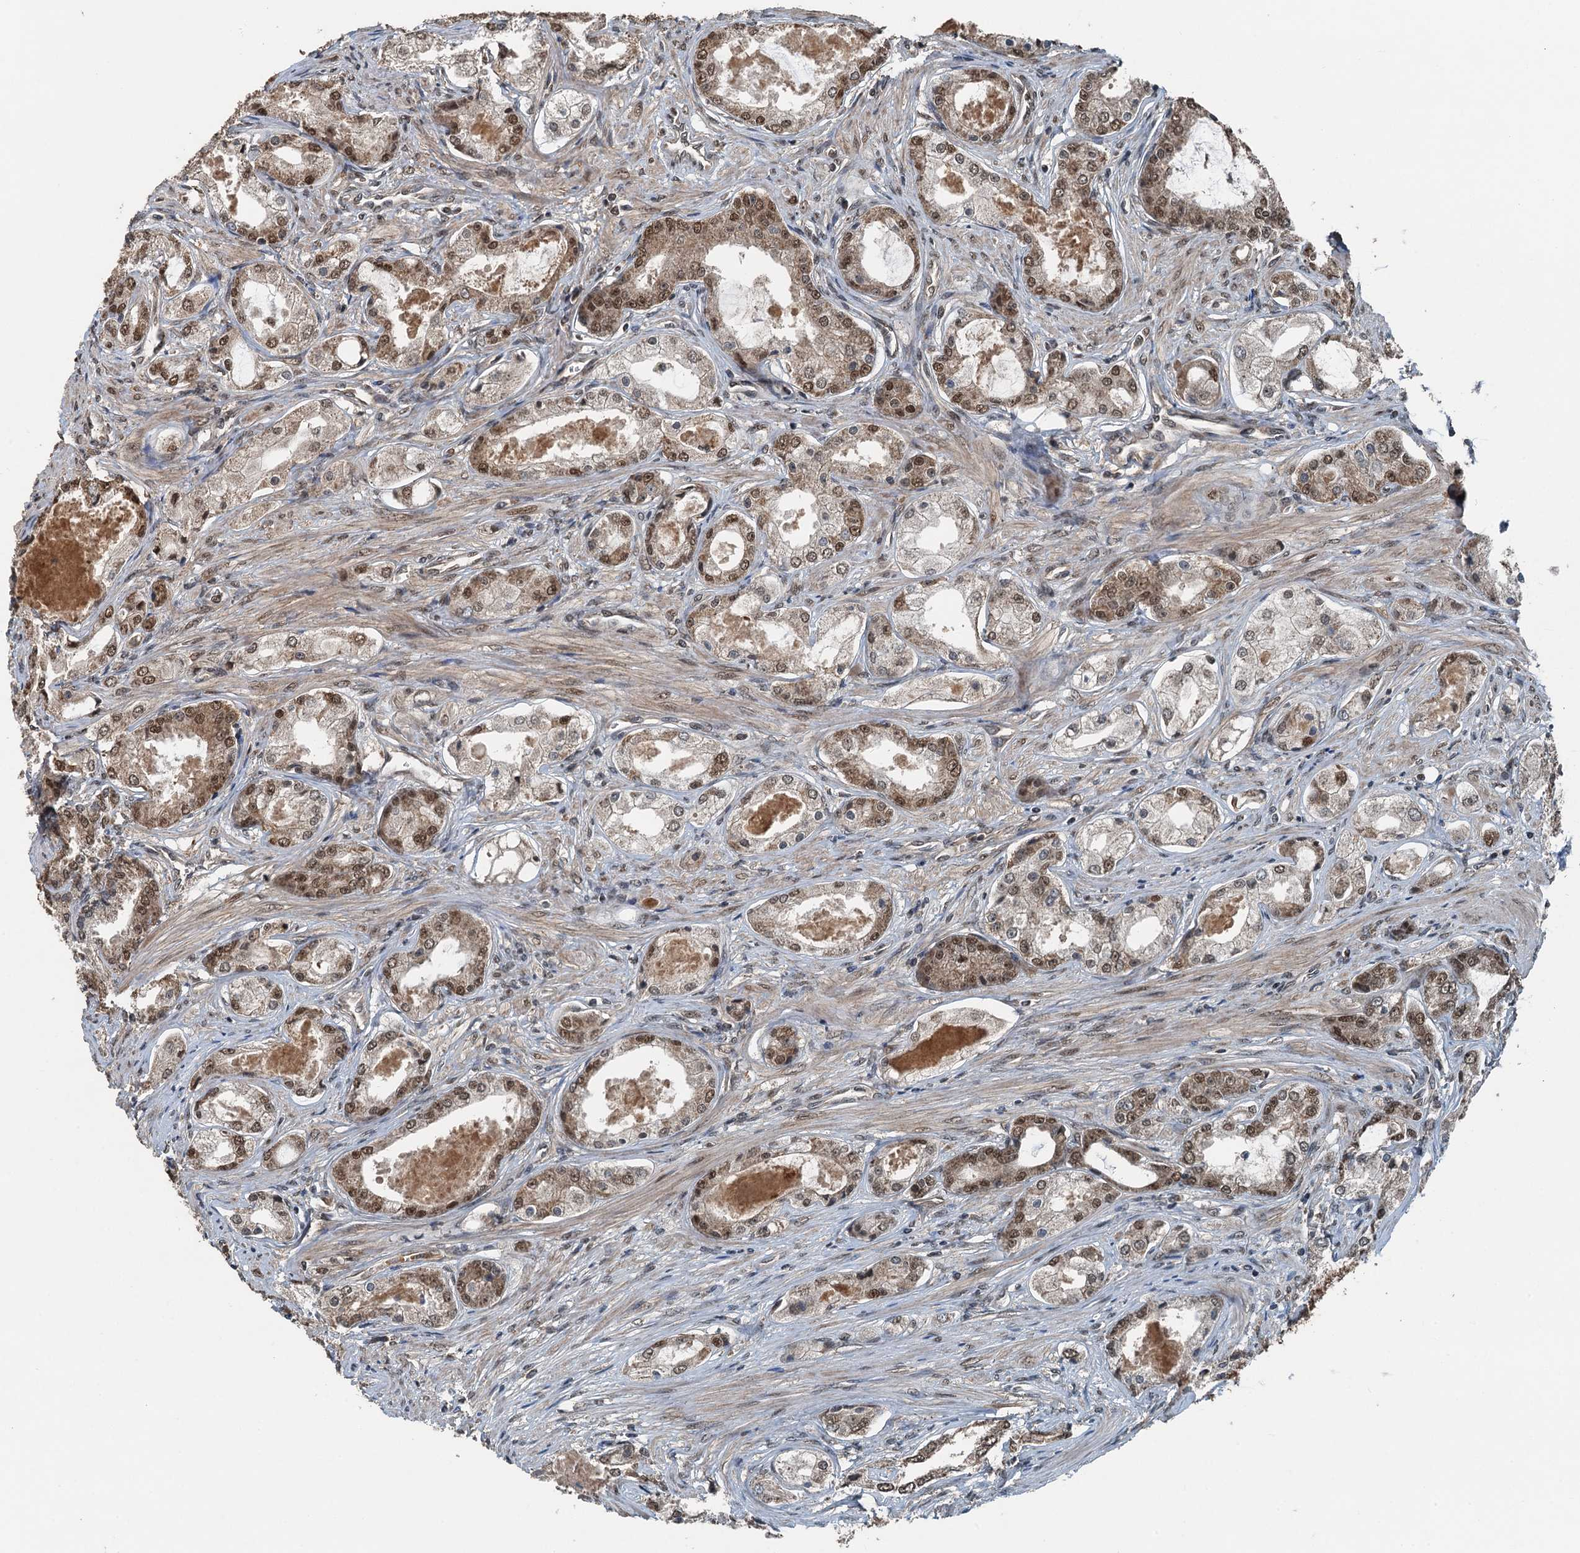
{"staining": {"intensity": "moderate", "quantity": ">75%", "location": "nuclear"}, "tissue": "prostate cancer", "cell_type": "Tumor cells", "image_type": "cancer", "snomed": [{"axis": "morphology", "description": "Adenocarcinoma, Low grade"}, {"axis": "topography", "description": "Prostate"}], "caption": "Low-grade adenocarcinoma (prostate) stained with immunohistochemistry exhibits moderate nuclear expression in about >75% of tumor cells. Using DAB (brown) and hematoxylin (blue) stains, captured at high magnification using brightfield microscopy.", "gene": "UBXN6", "patient": {"sex": "male", "age": 68}}